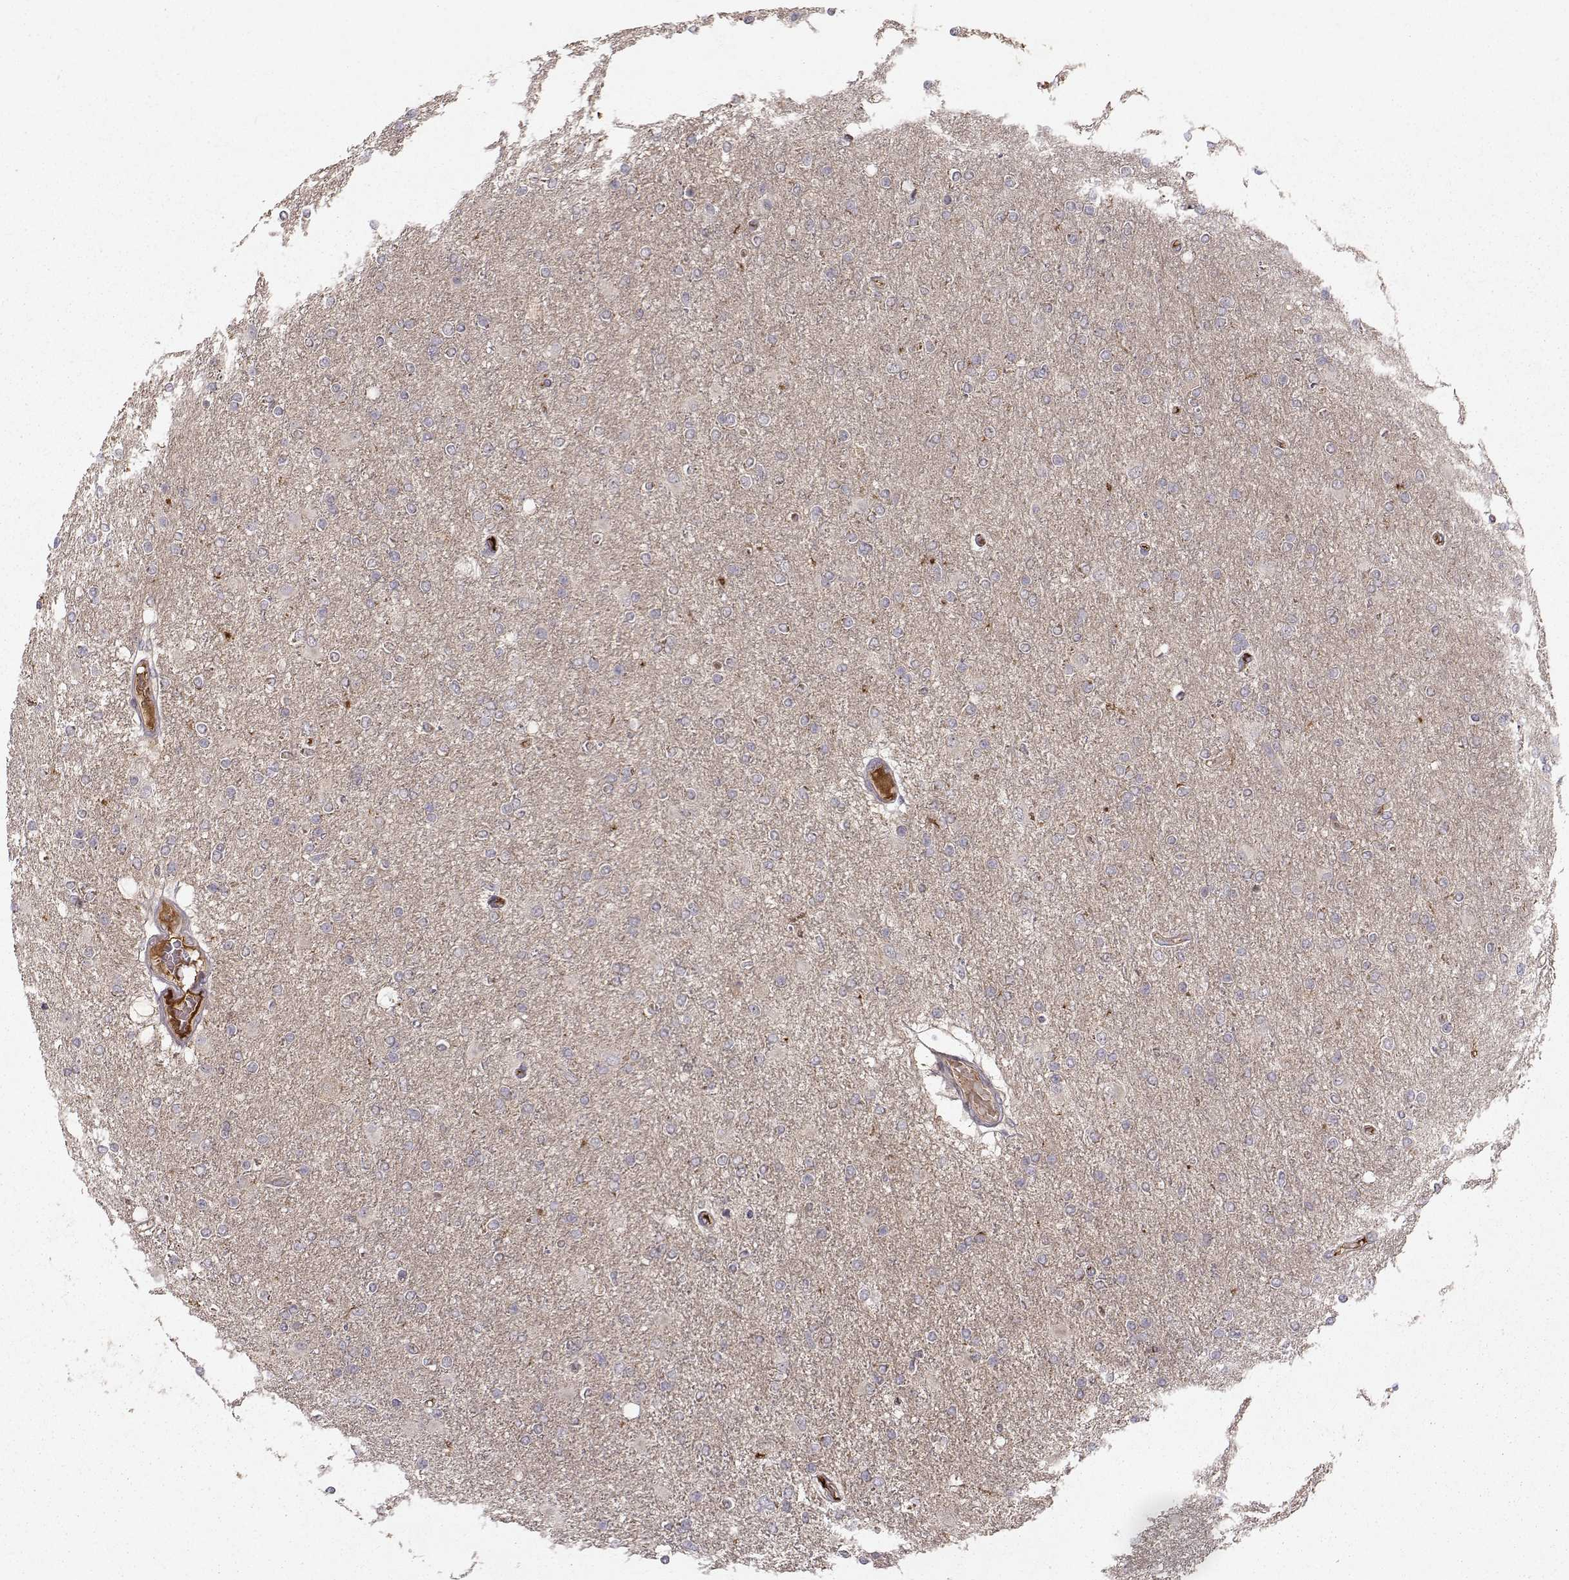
{"staining": {"intensity": "negative", "quantity": "none", "location": "none"}, "tissue": "glioma", "cell_type": "Tumor cells", "image_type": "cancer", "snomed": [{"axis": "morphology", "description": "Glioma, malignant, High grade"}, {"axis": "topography", "description": "Cerebral cortex"}], "caption": "Immunohistochemistry of malignant glioma (high-grade) exhibits no expression in tumor cells. (DAB (3,3'-diaminobenzidine) IHC, high magnification).", "gene": "WNT6", "patient": {"sex": "male", "age": 70}}